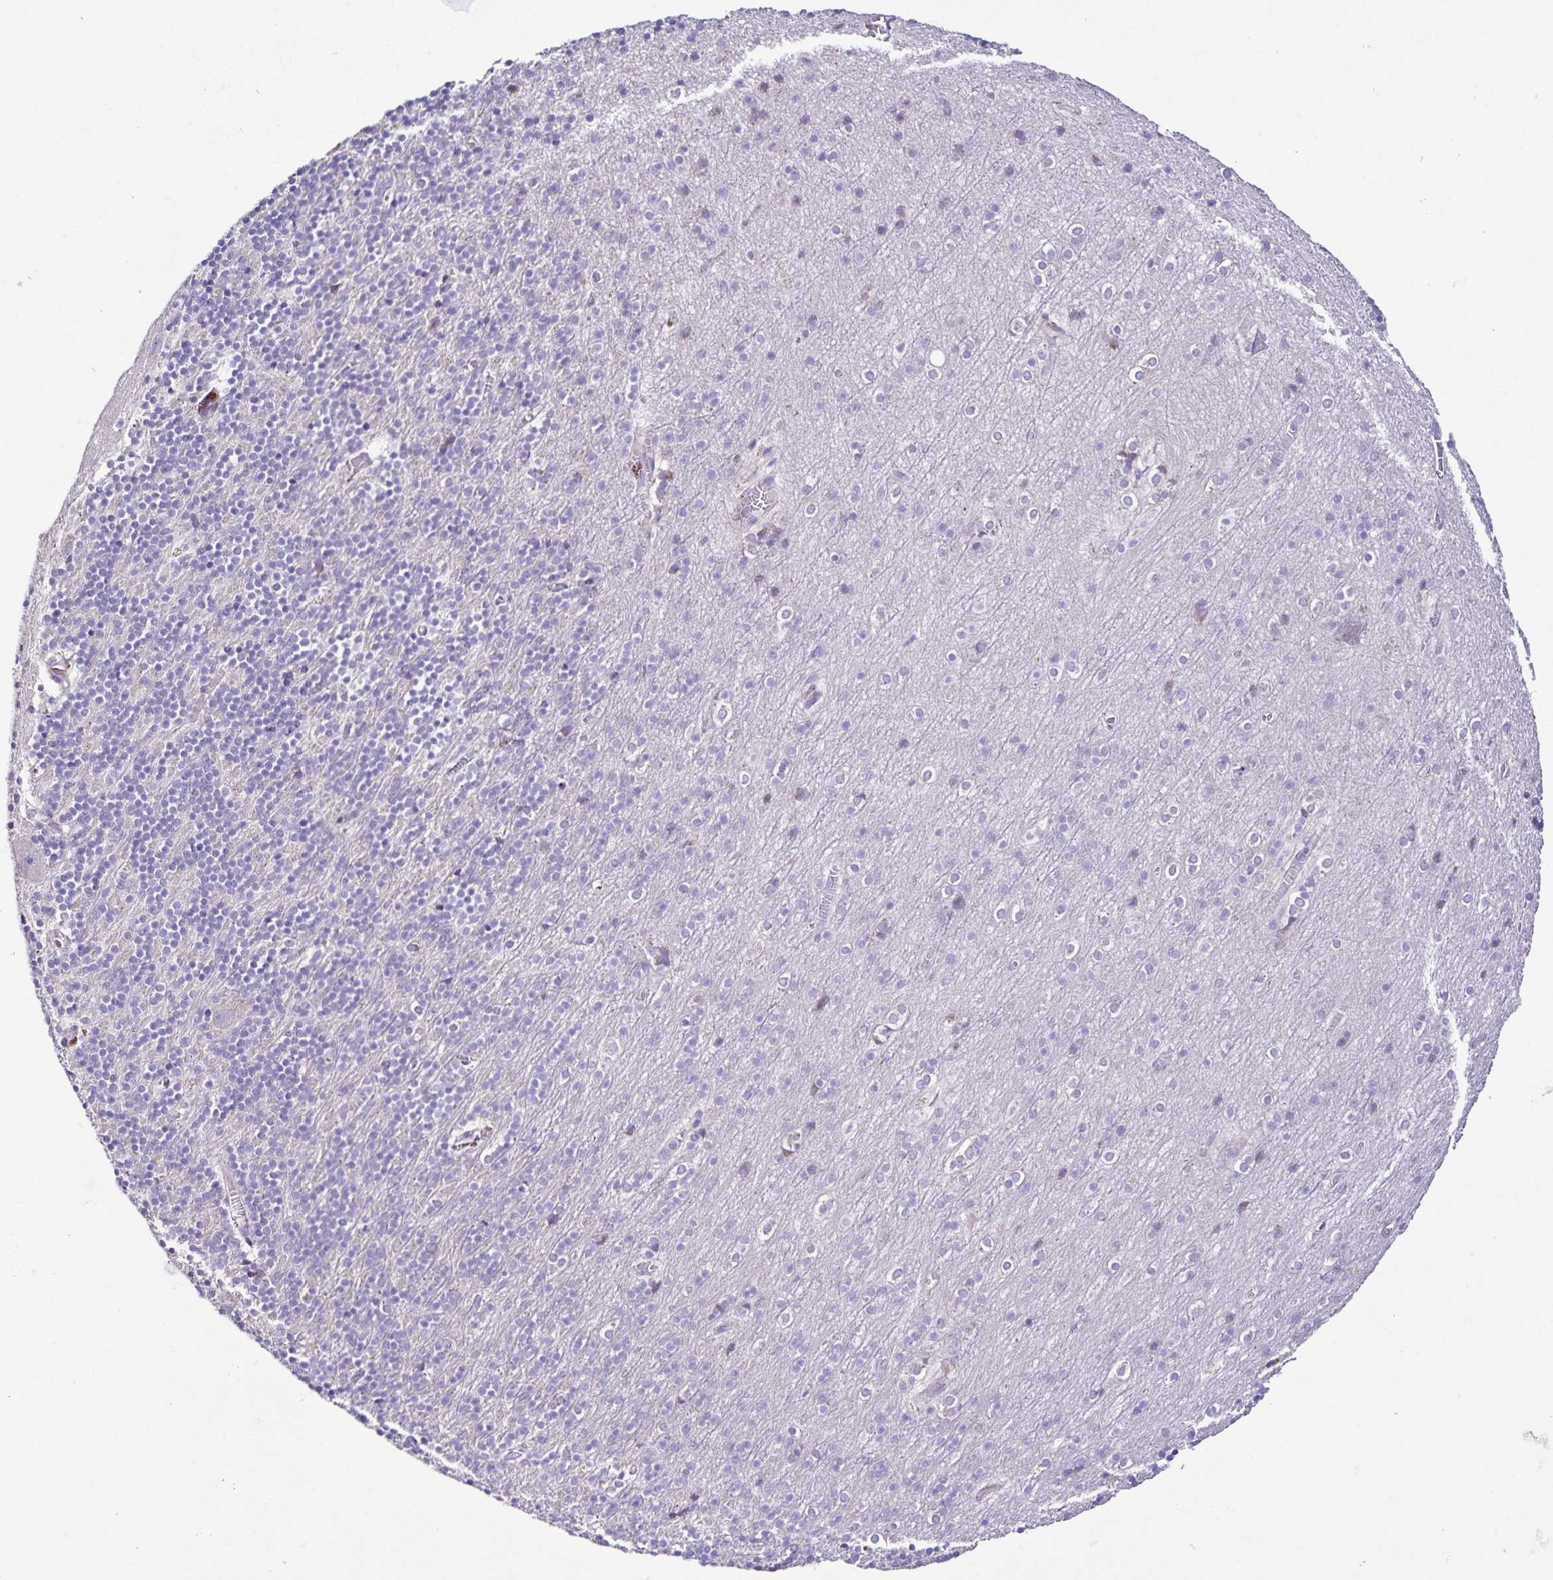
{"staining": {"intensity": "negative", "quantity": "none", "location": "none"}, "tissue": "cerebellum", "cell_type": "Cells in granular layer", "image_type": "normal", "snomed": [{"axis": "morphology", "description": "Normal tissue, NOS"}, {"axis": "topography", "description": "Cerebellum"}], "caption": "Cells in granular layer are negative for brown protein staining in benign cerebellum. Nuclei are stained in blue.", "gene": "OSBPL5", "patient": {"sex": "male", "age": 70}}